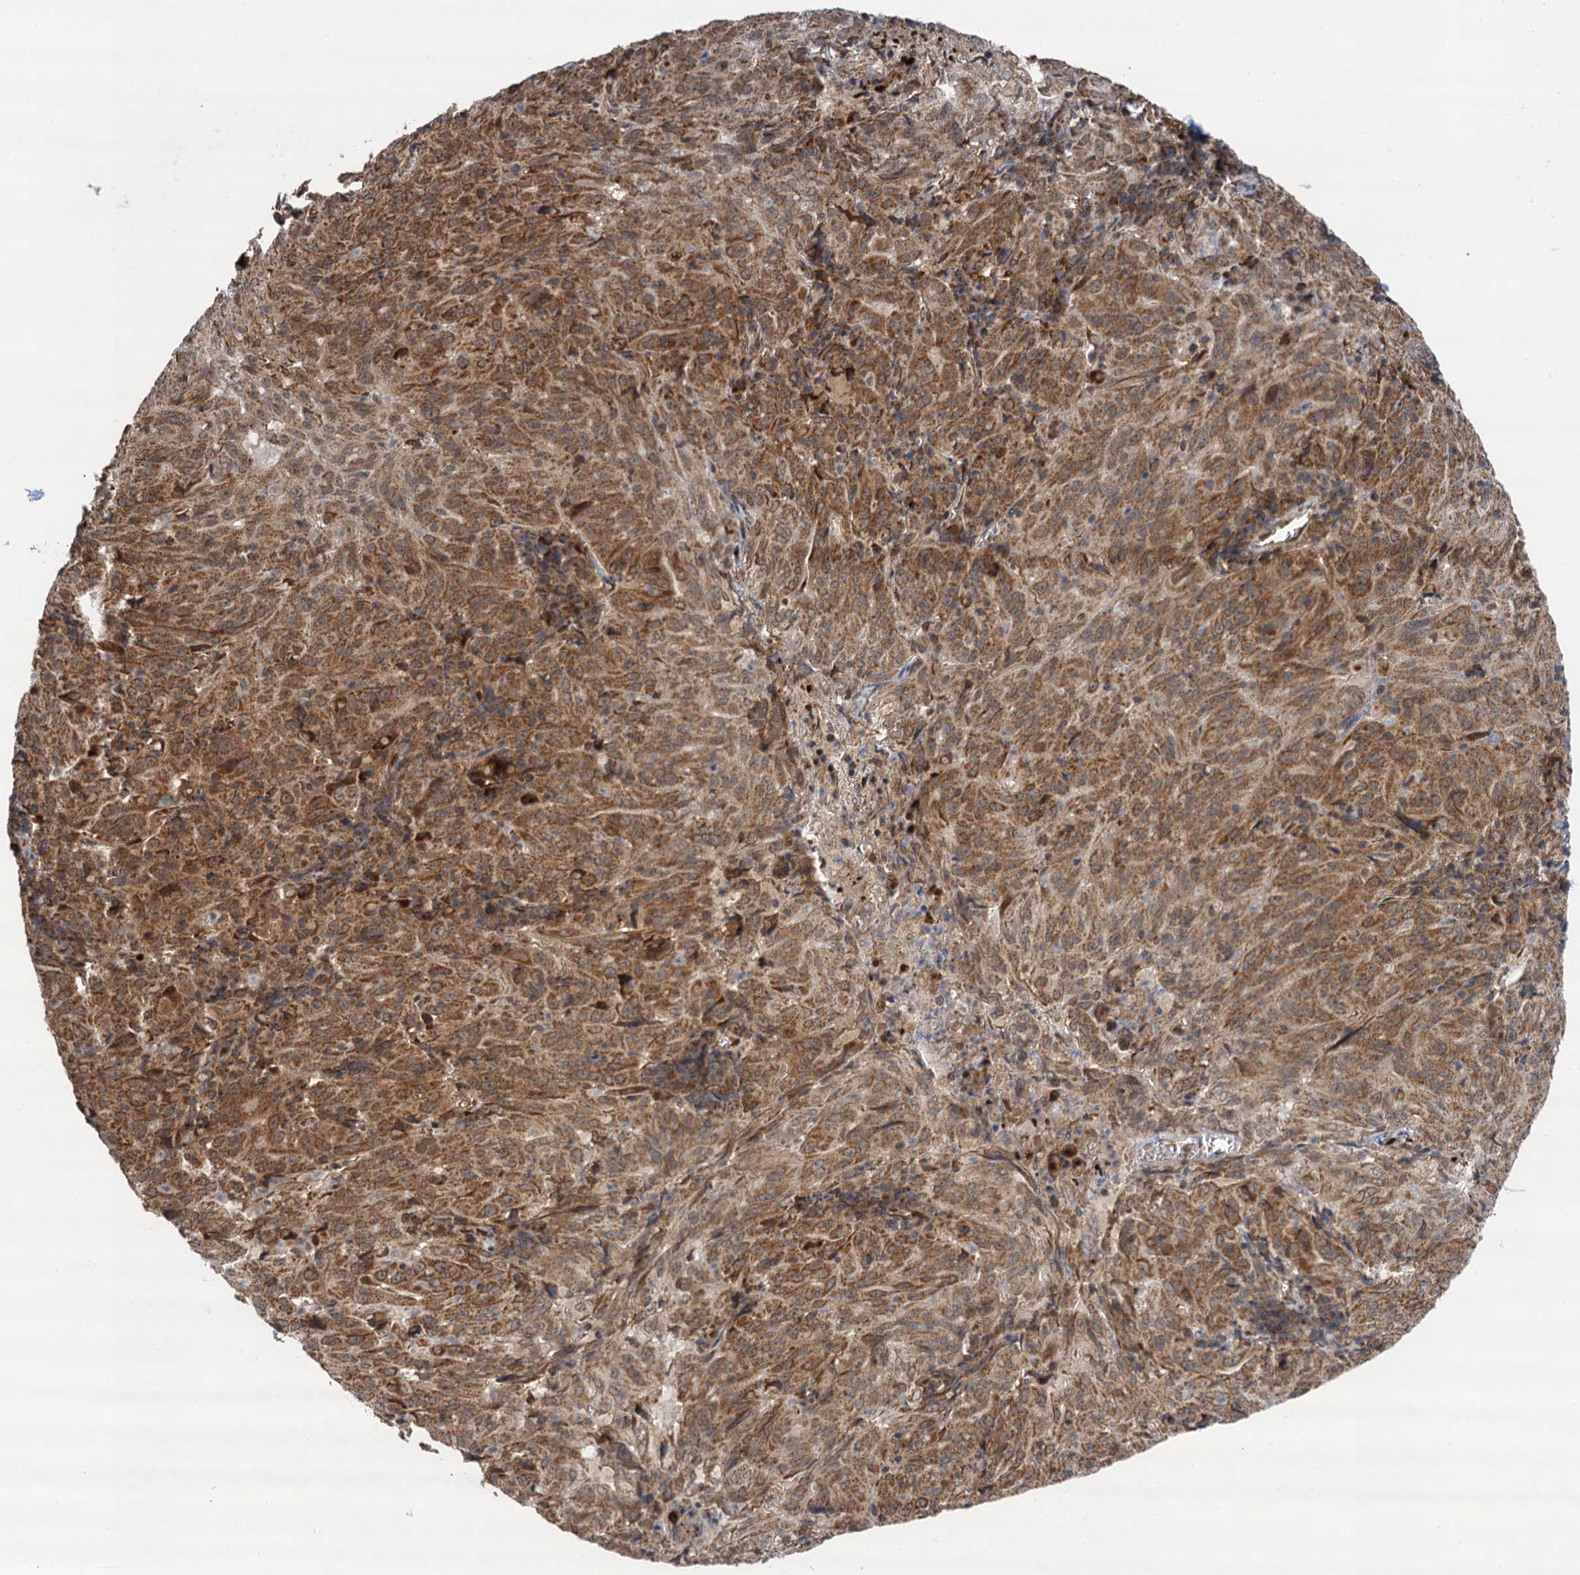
{"staining": {"intensity": "moderate", "quantity": ">75%", "location": "cytoplasmic/membranous"}, "tissue": "pancreatic cancer", "cell_type": "Tumor cells", "image_type": "cancer", "snomed": [{"axis": "morphology", "description": "Adenocarcinoma, NOS"}, {"axis": "topography", "description": "Pancreas"}], "caption": "Protein staining of pancreatic cancer (adenocarcinoma) tissue reveals moderate cytoplasmic/membranous positivity in approximately >75% of tumor cells. (Stains: DAB in brown, nuclei in blue, Microscopy: brightfield microscopy at high magnification).", "gene": "CMPK2", "patient": {"sex": "male", "age": 63}}